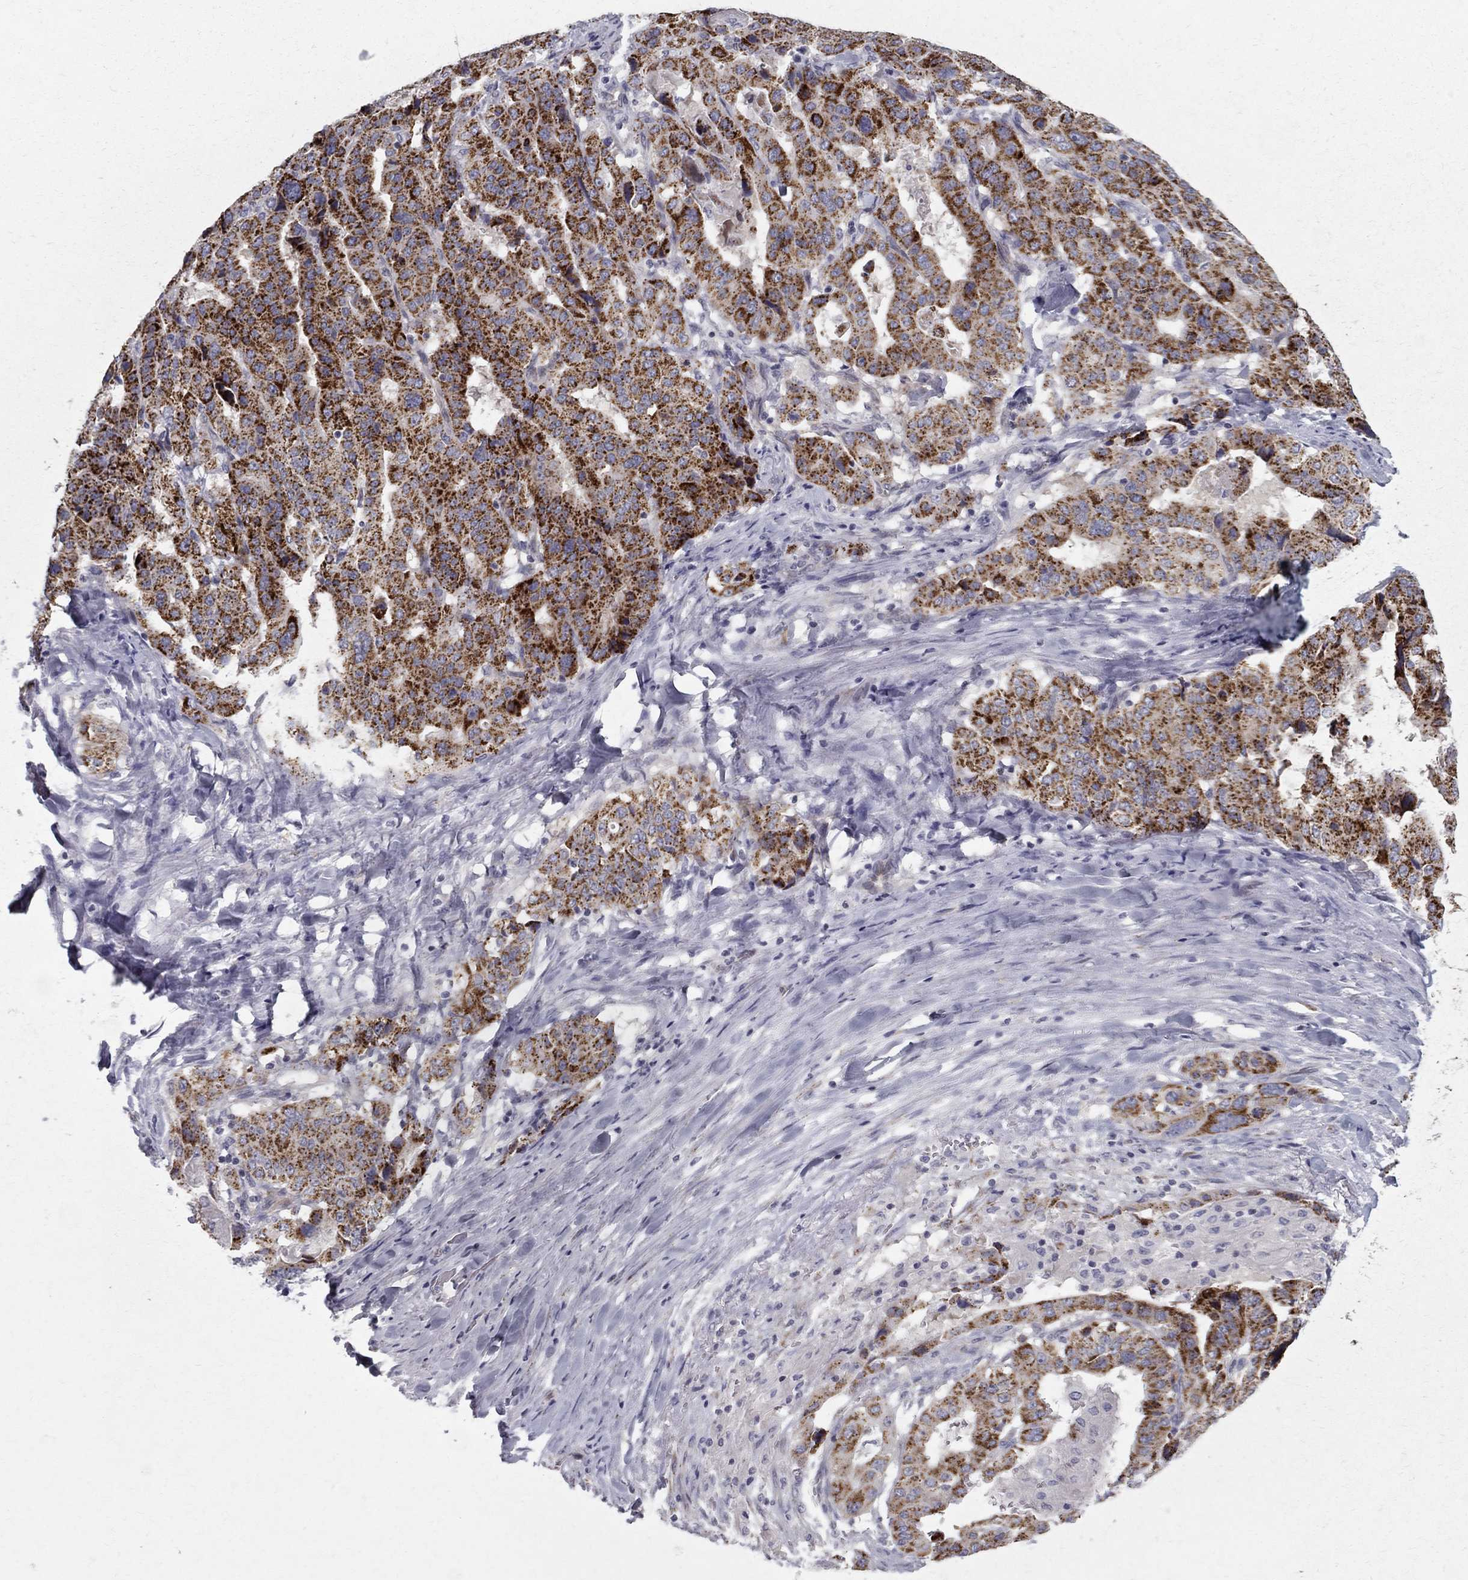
{"staining": {"intensity": "strong", "quantity": ">75%", "location": "cytoplasmic/membranous"}, "tissue": "stomach cancer", "cell_type": "Tumor cells", "image_type": "cancer", "snomed": [{"axis": "morphology", "description": "Adenocarcinoma, NOS"}, {"axis": "topography", "description": "Stomach"}], "caption": "A high amount of strong cytoplasmic/membranous expression is appreciated in about >75% of tumor cells in stomach cancer (adenocarcinoma) tissue.", "gene": "CLIC6", "patient": {"sex": "male", "age": 48}}